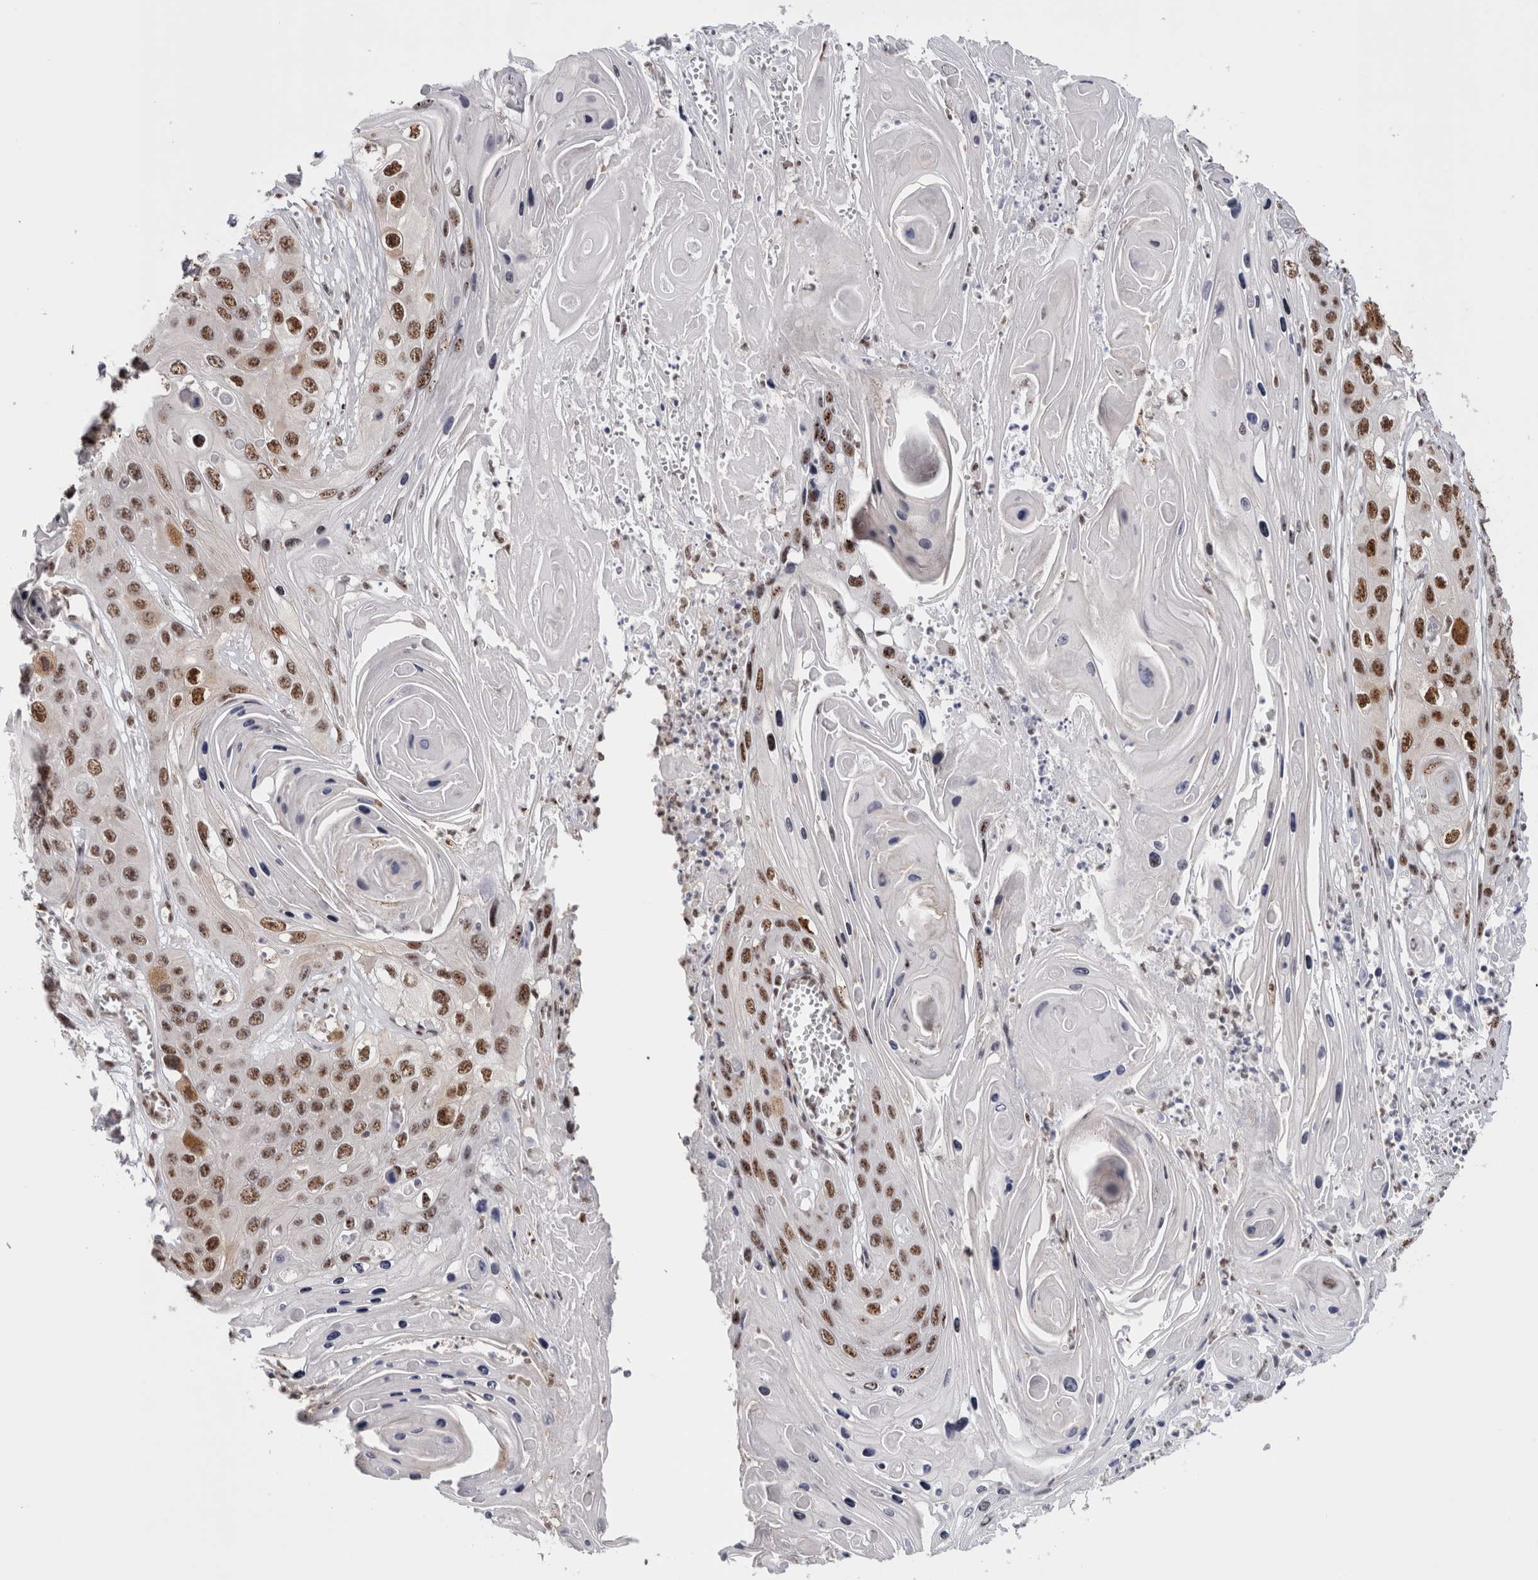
{"staining": {"intensity": "strong", "quantity": ">75%", "location": "nuclear"}, "tissue": "skin cancer", "cell_type": "Tumor cells", "image_type": "cancer", "snomed": [{"axis": "morphology", "description": "Squamous cell carcinoma, NOS"}, {"axis": "topography", "description": "Skin"}], "caption": "A photomicrograph of human skin cancer stained for a protein demonstrates strong nuclear brown staining in tumor cells.", "gene": "MKNK1", "patient": {"sex": "male", "age": 55}}